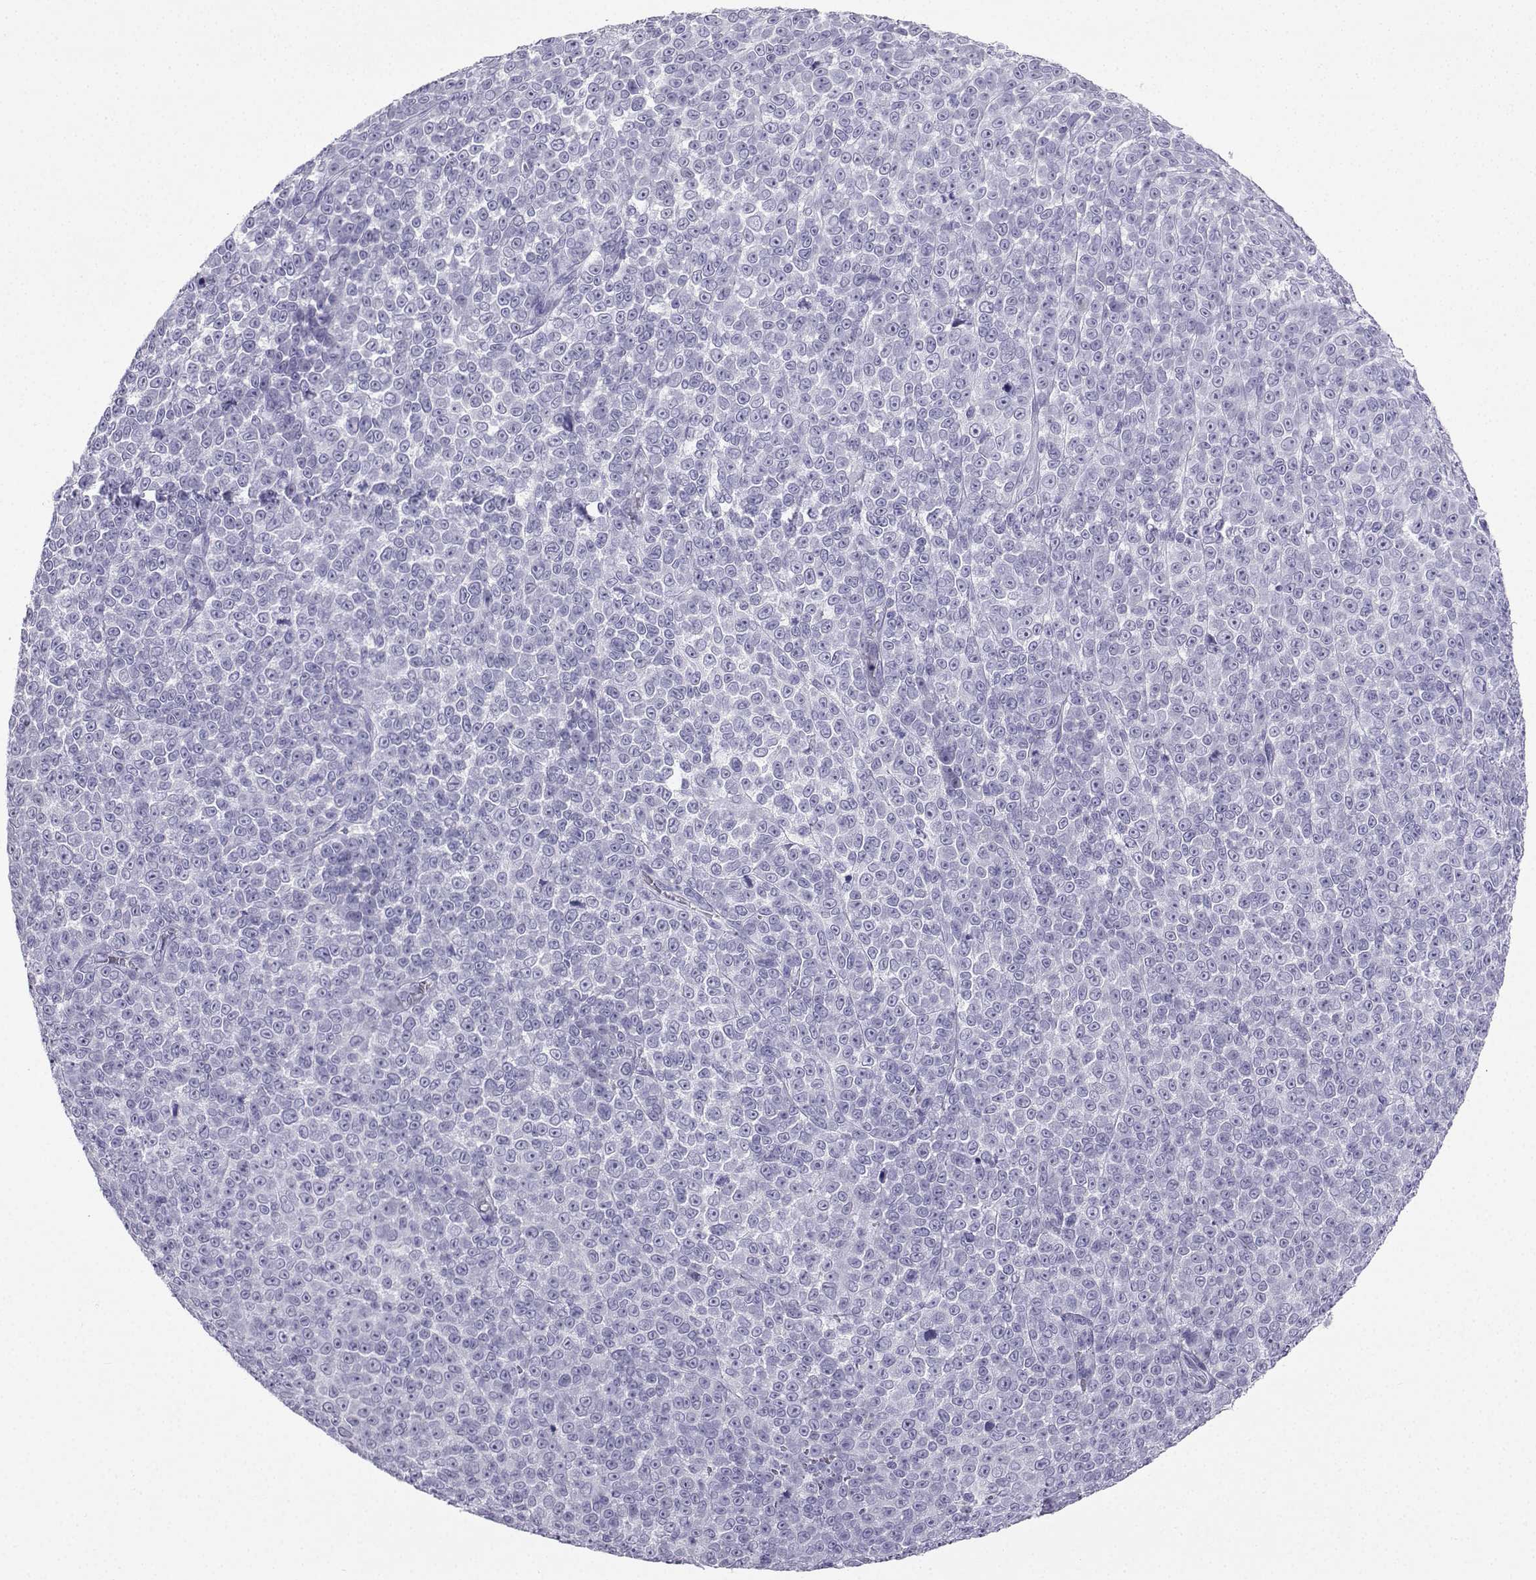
{"staining": {"intensity": "negative", "quantity": "none", "location": "none"}, "tissue": "melanoma", "cell_type": "Tumor cells", "image_type": "cancer", "snomed": [{"axis": "morphology", "description": "Malignant melanoma, NOS"}, {"axis": "topography", "description": "Skin"}], "caption": "DAB (3,3'-diaminobenzidine) immunohistochemical staining of human malignant melanoma displays no significant positivity in tumor cells.", "gene": "SLC18A2", "patient": {"sex": "female", "age": 95}}